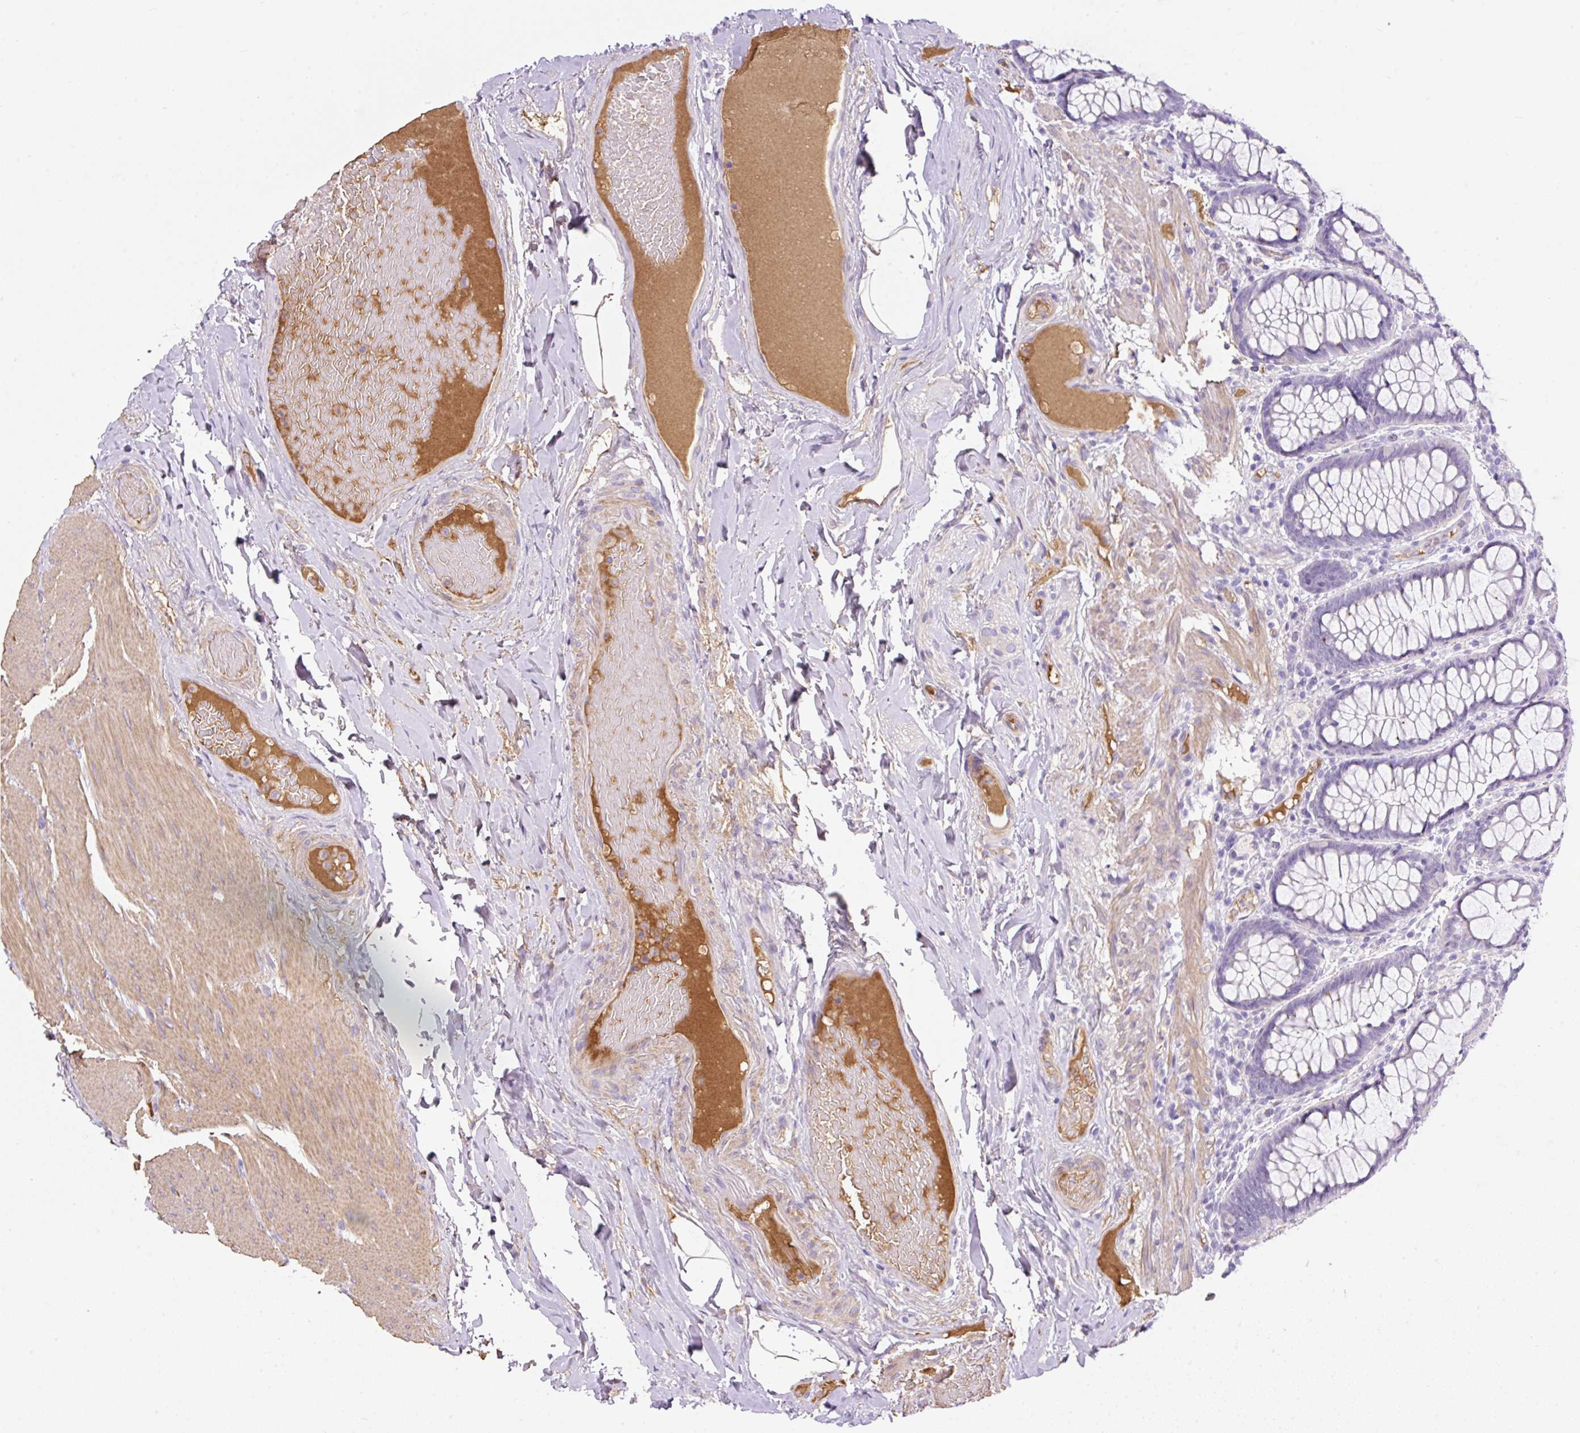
{"staining": {"intensity": "negative", "quantity": "none", "location": "none"}, "tissue": "rectum", "cell_type": "Glandular cells", "image_type": "normal", "snomed": [{"axis": "morphology", "description": "Normal tissue, NOS"}, {"axis": "topography", "description": "Rectum"}], "caption": "Immunohistochemical staining of unremarkable human rectum reveals no significant expression in glandular cells.", "gene": "TDRD15", "patient": {"sex": "male", "age": 83}}